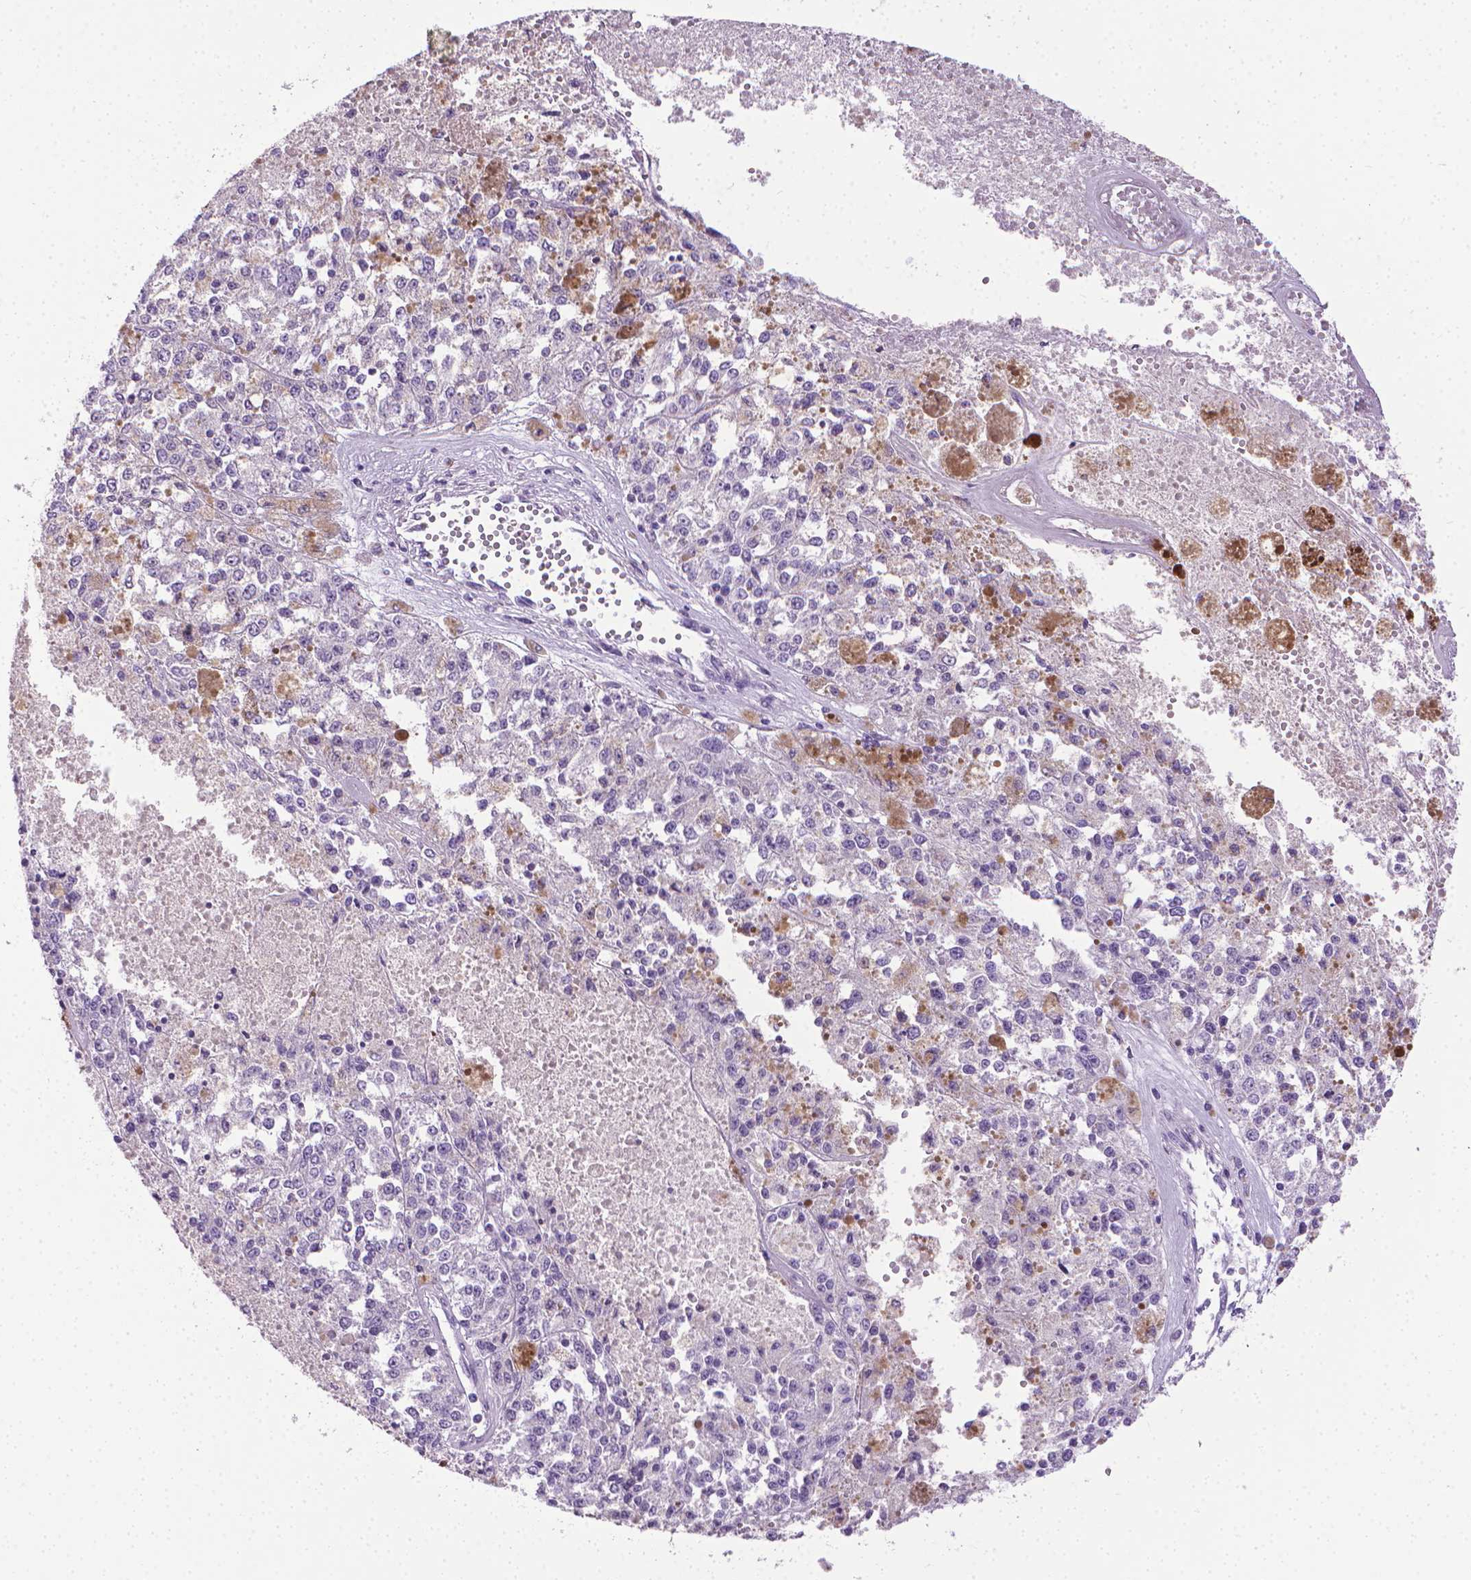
{"staining": {"intensity": "negative", "quantity": "none", "location": "none"}, "tissue": "melanoma", "cell_type": "Tumor cells", "image_type": "cancer", "snomed": [{"axis": "morphology", "description": "Malignant melanoma, Metastatic site"}, {"axis": "topography", "description": "Lymph node"}], "caption": "Tumor cells show no significant staining in malignant melanoma (metastatic site).", "gene": "PNMA2", "patient": {"sex": "female", "age": 64}}